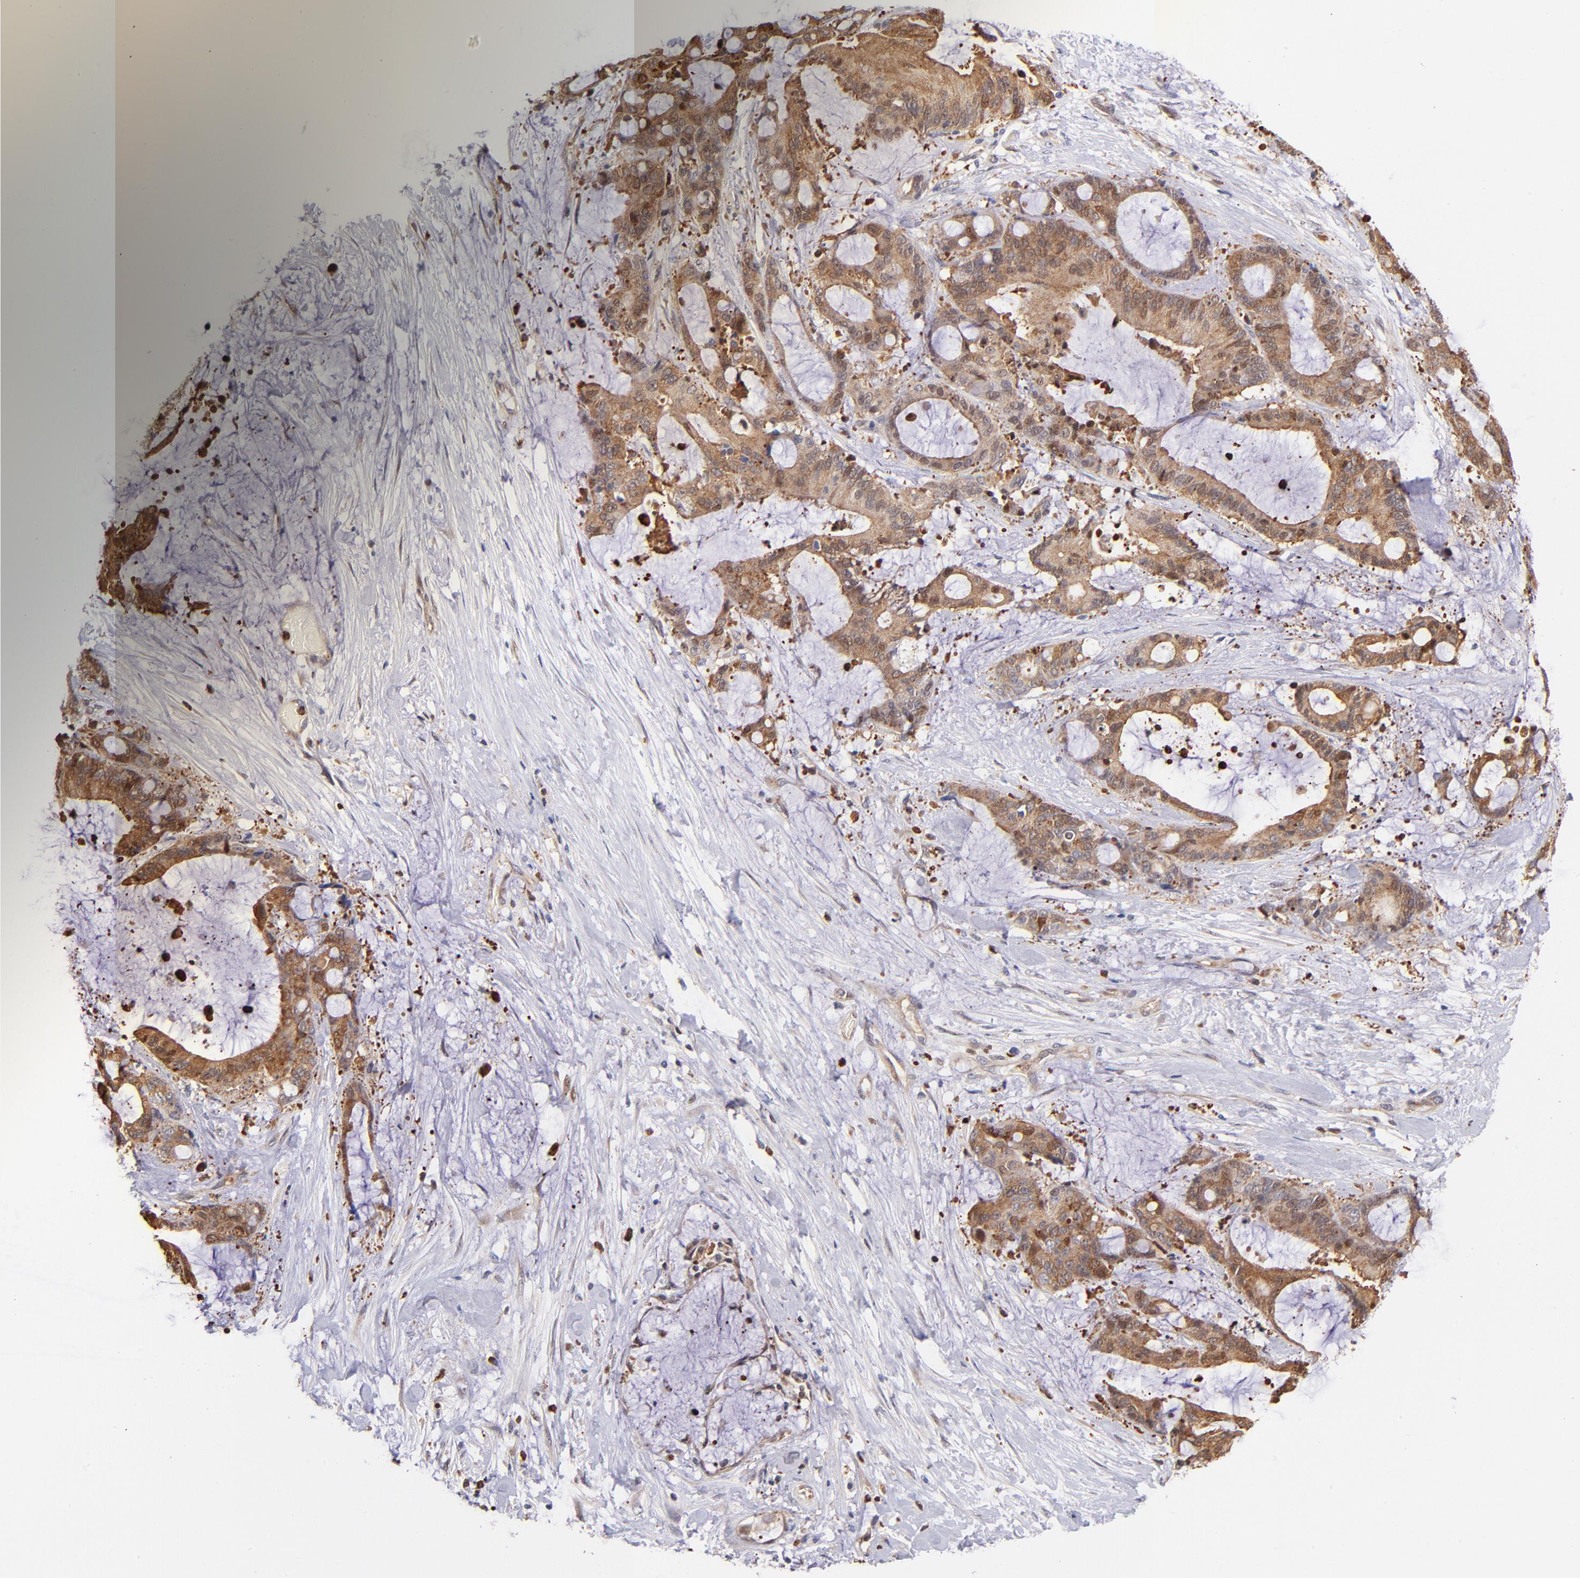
{"staining": {"intensity": "moderate", "quantity": ">75%", "location": "cytoplasmic/membranous,nuclear"}, "tissue": "liver cancer", "cell_type": "Tumor cells", "image_type": "cancer", "snomed": [{"axis": "morphology", "description": "Cholangiocarcinoma"}, {"axis": "topography", "description": "Liver"}], "caption": "Liver cancer (cholangiocarcinoma) was stained to show a protein in brown. There is medium levels of moderate cytoplasmic/membranous and nuclear staining in about >75% of tumor cells.", "gene": "YWHAB", "patient": {"sex": "female", "age": 73}}